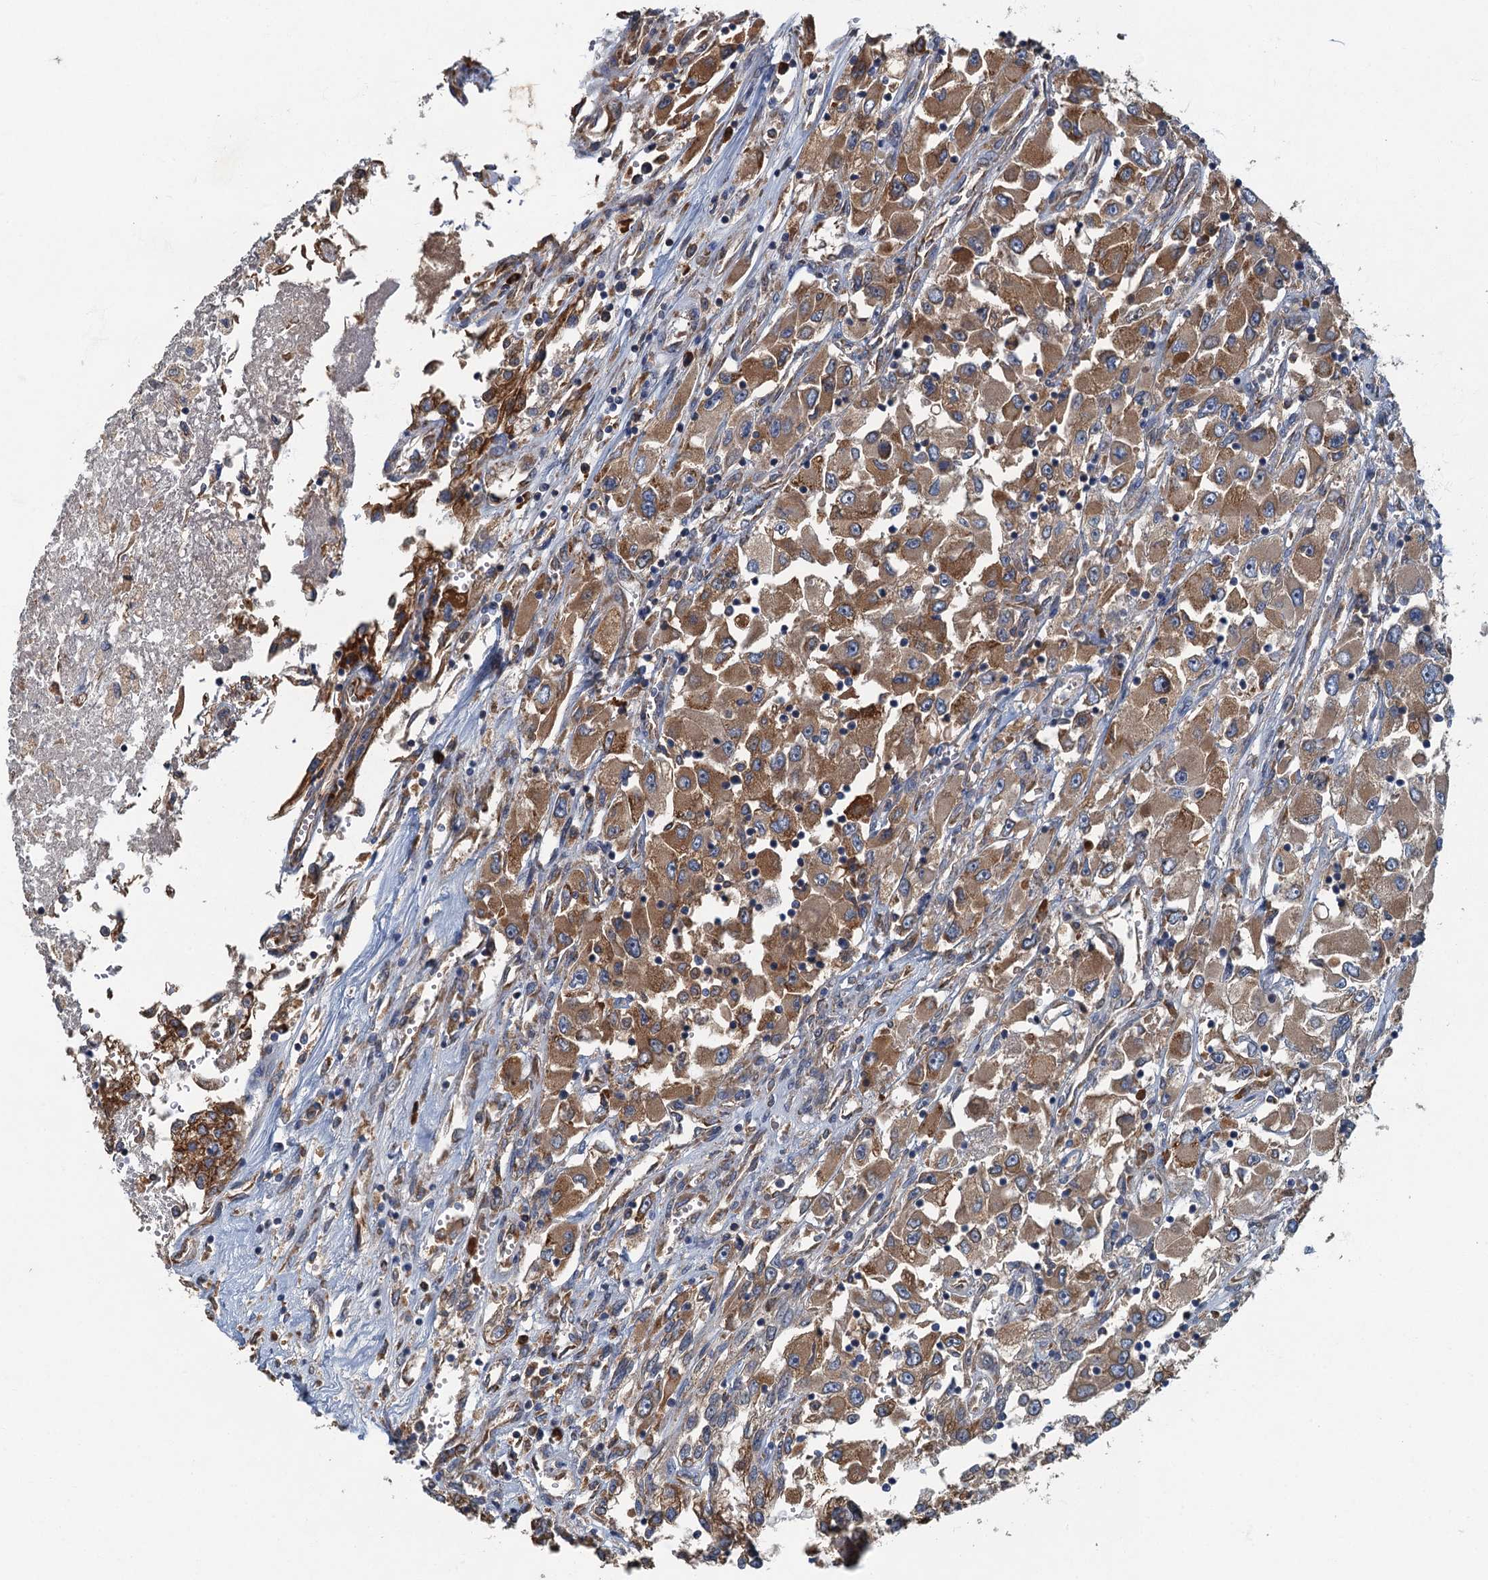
{"staining": {"intensity": "moderate", "quantity": ">75%", "location": "cytoplasmic/membranous"}, "tissue": "renal cancer", "cell_type": "Tumor cells", "image_type": "cancer", "snomed": [{"axis": "morphology", "description": "Adenocarcinoma, NOS"}, {"axis": "topography", "description": "Kidney"}], "caption": "Immunohistochemistry (IHC) image of adenocarcinoma (renal) stained for a protein (brown), which displays medium levels of moderate cytoplasmic/membranous expression in approximately >75% of tumor cells.", "gene": "SPDYC", "patient": {"sex": "female", "age": 52}}